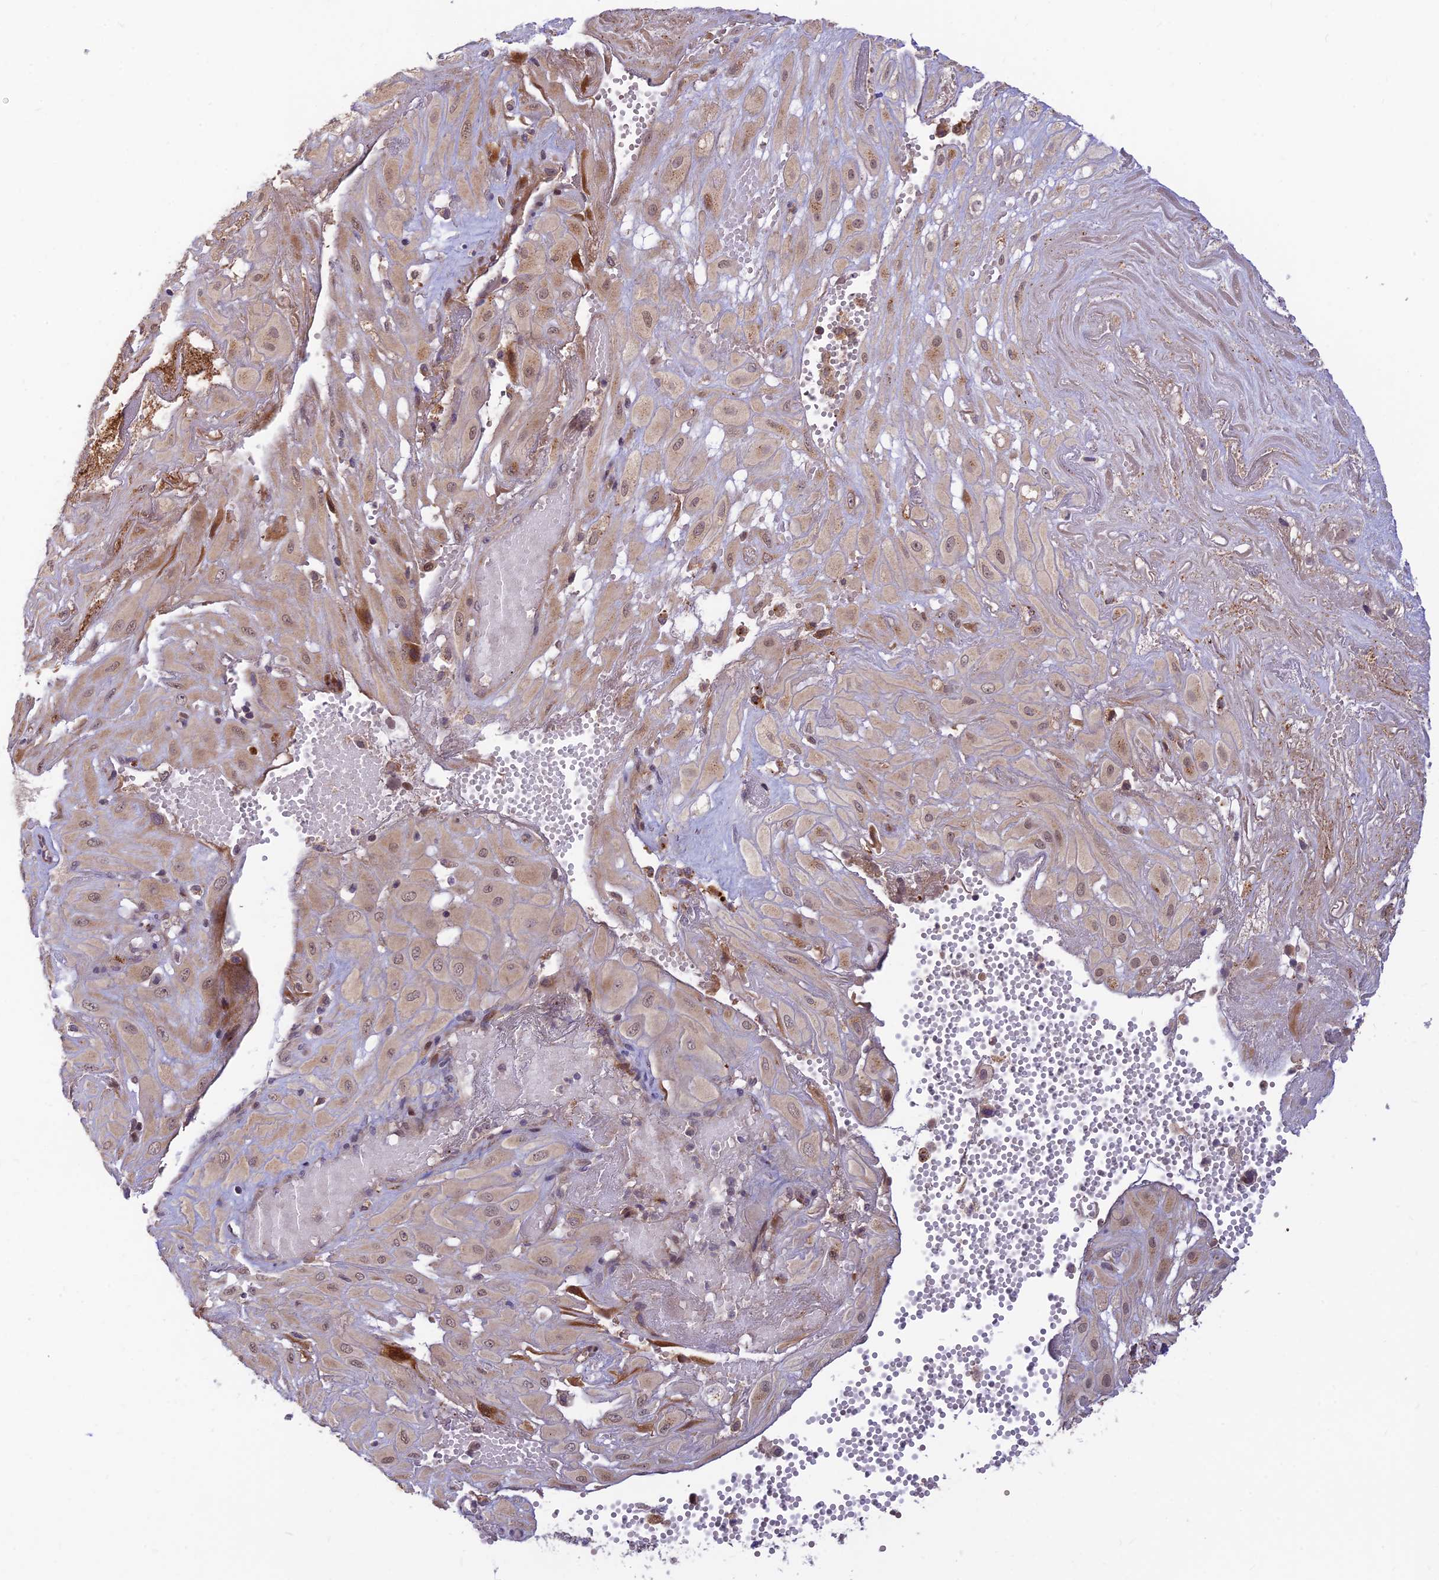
{"staining": {"intensity": "weak", "quantity": "25%-75%", "location": "cytoplasmic/membranous,nuclear"}, "tissue": "cervical cancer", "cell_type": "Tumor cells", "image_type": "cancer", "snomed": [{"axis": "morphology", "description": "Squamous cell carcinoma, NOS"}, {"axis": "topography", "description": "Cervix"}], "caption": "About 25%-75% of tumor cells in human cervical cancer show weak cytoplasmic/membranous and nuclear protein expression as visualized by brown immunohistochemical staining.", "gene": "ASPDH", "patient": {"sex": "female", "age": 36}}